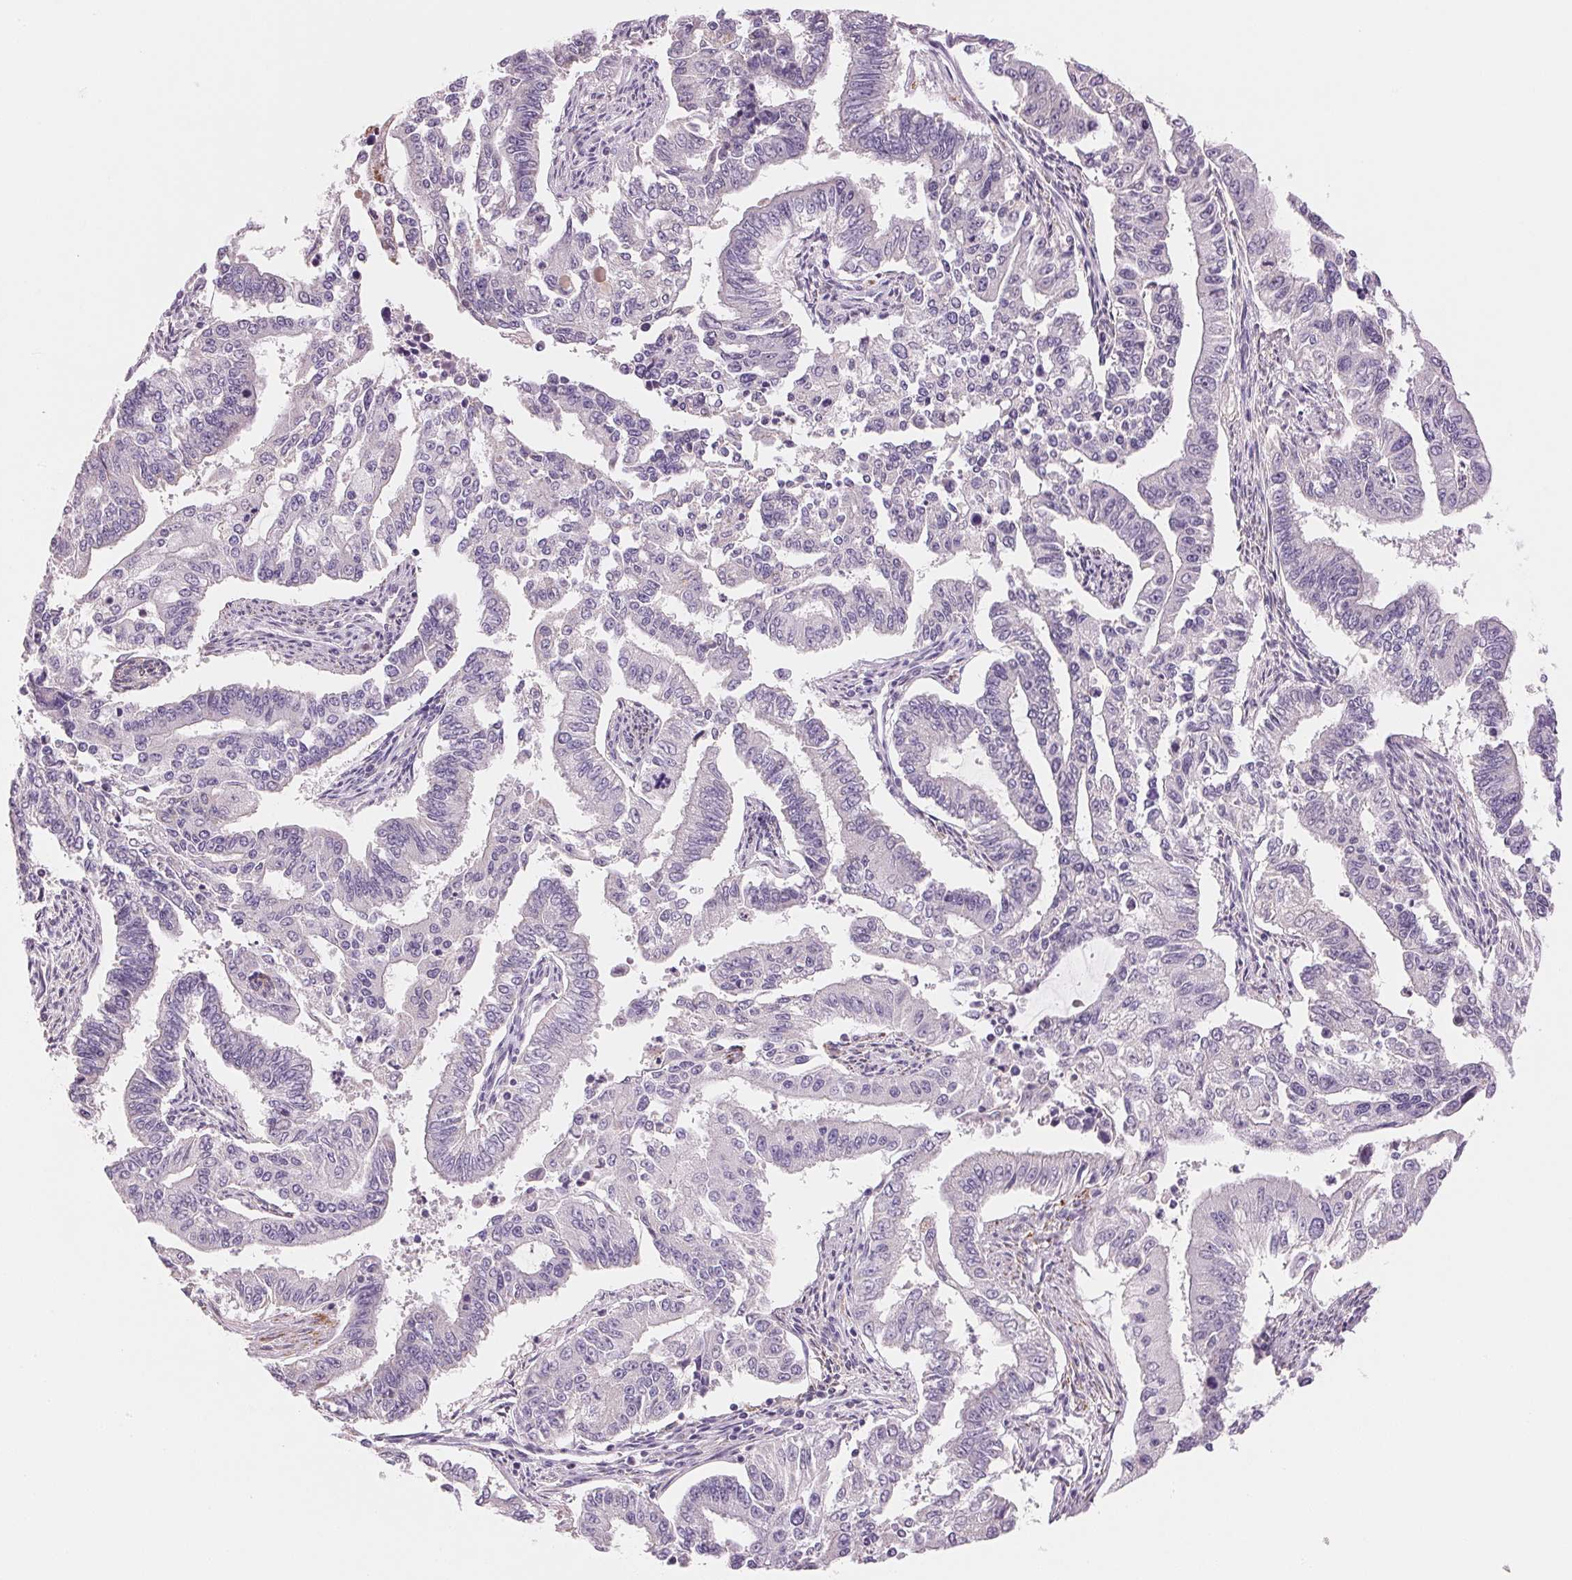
{"staining": {"intensity": "negative", "quantity": "none", "location": "none"}, "tissue": "endometrial cancer", "cell_type": "Tumor cells", "image_type": "cancer", "snomed": [{"axis": "morphology", "description": "Adenocarcinoma, NOS"}, {"axis": "topography", "description": "Uterus"}], "caption": "An immunohistochemistry image of endometrial cancer is shown. There is no staining in tumor cells of endometrial cancer.", "gene": "CYP11B1", "patient": {"sex": "female", "age": 59}}